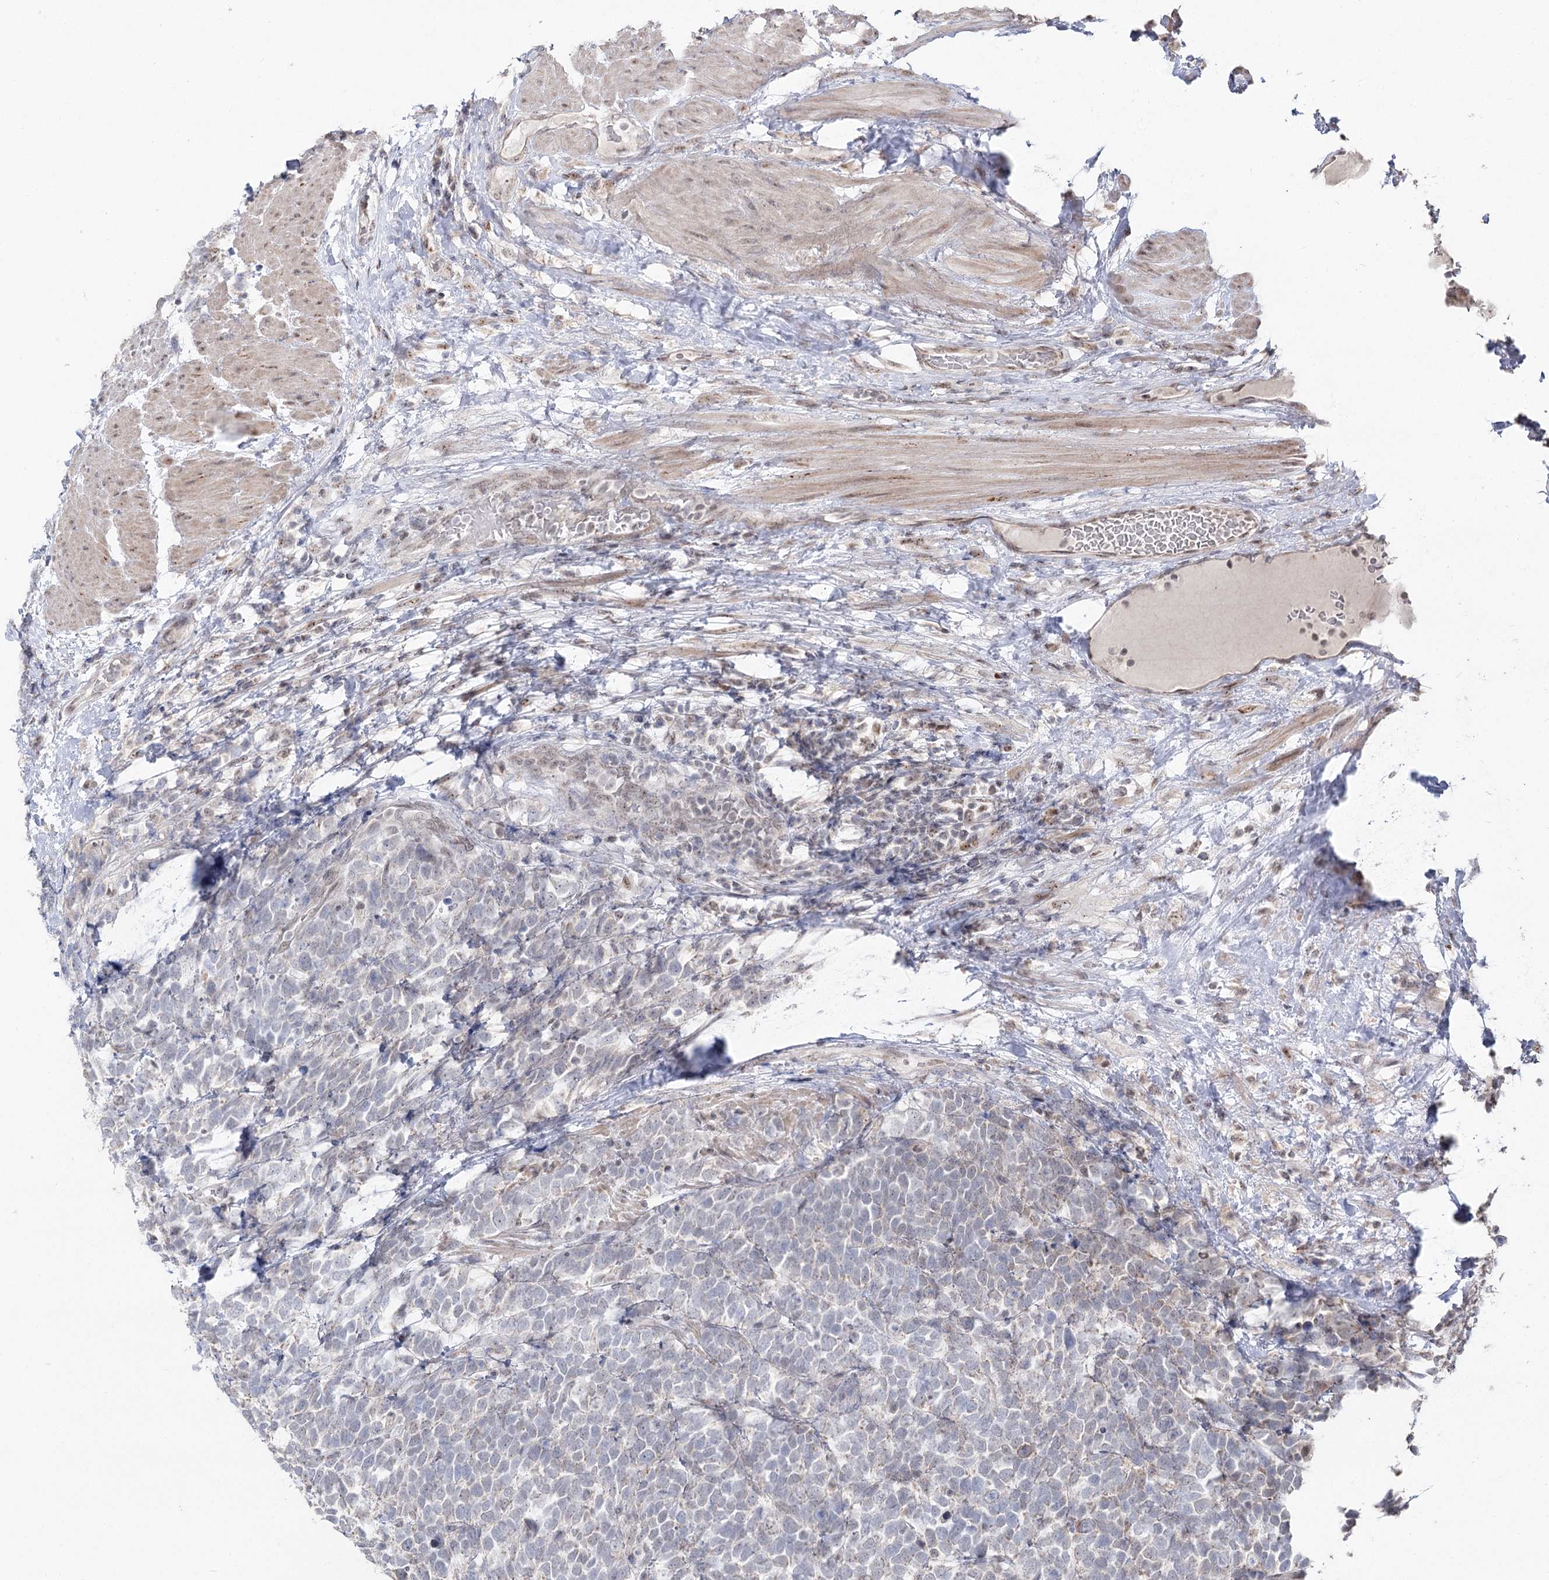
{"staining": {"intensity": "negative", "quantity": "none", "location": "none"}, "tissue": "urothelial cancer", "cell_type": "Tumor cells", "image_type": "cancer", "snomed": [{"axis": "morphology", "description": "Urothelial carcinoma, High grade"}, {"axis": "topography", "description": "Urinary bladder"}], "caption": "DAB (3,3'-diaminobenzidine) immunohistochemical staining of human urothelial cancer shows no significant positivity in tumor cells.", "gene": "RUFY4", "patient": {"sex": "female", "age": 82}}